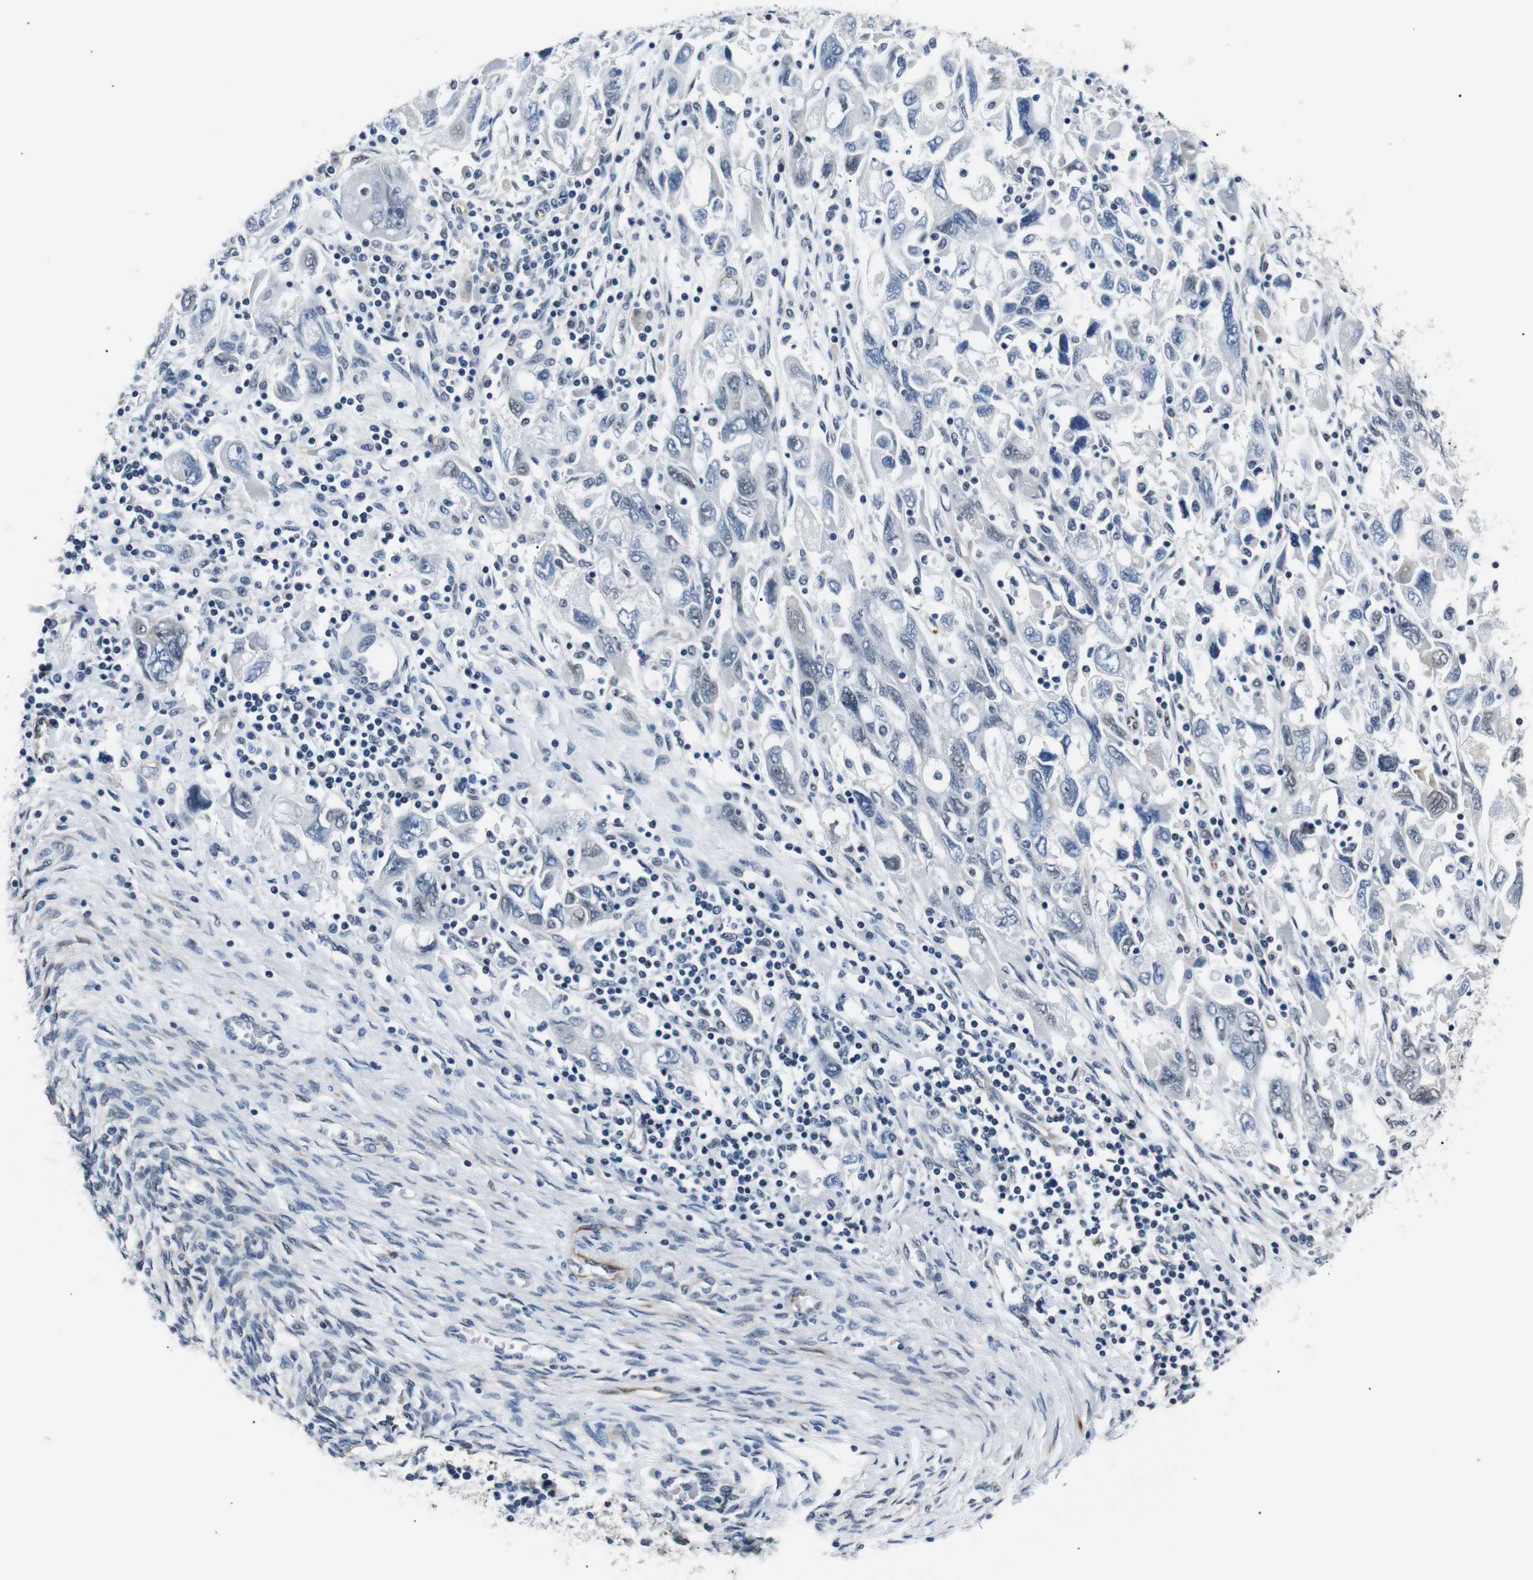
{"staining": {"intensity": "negative", "quantity": "none", "location": "none"}, "tissue": "ovarian cancer", "cell_type": "Tumor cells", "image_type": "cancer", "snomed": [{"axis": "morphology", "description": "Carcinoma, NOS"}, {"axis": "morphology", "description": "Cystadenocarcinoma, serous, NOS"}, {"axis": "topography", "description": "Ovary"}], "caption": "DAB immunohistochemical staining of ovarian cancer reveals no significant expression in tumor cells. Nuclei are stained in blue.", "gene": "TAFA1", "patient": {"sex": "female", "age": 69}}